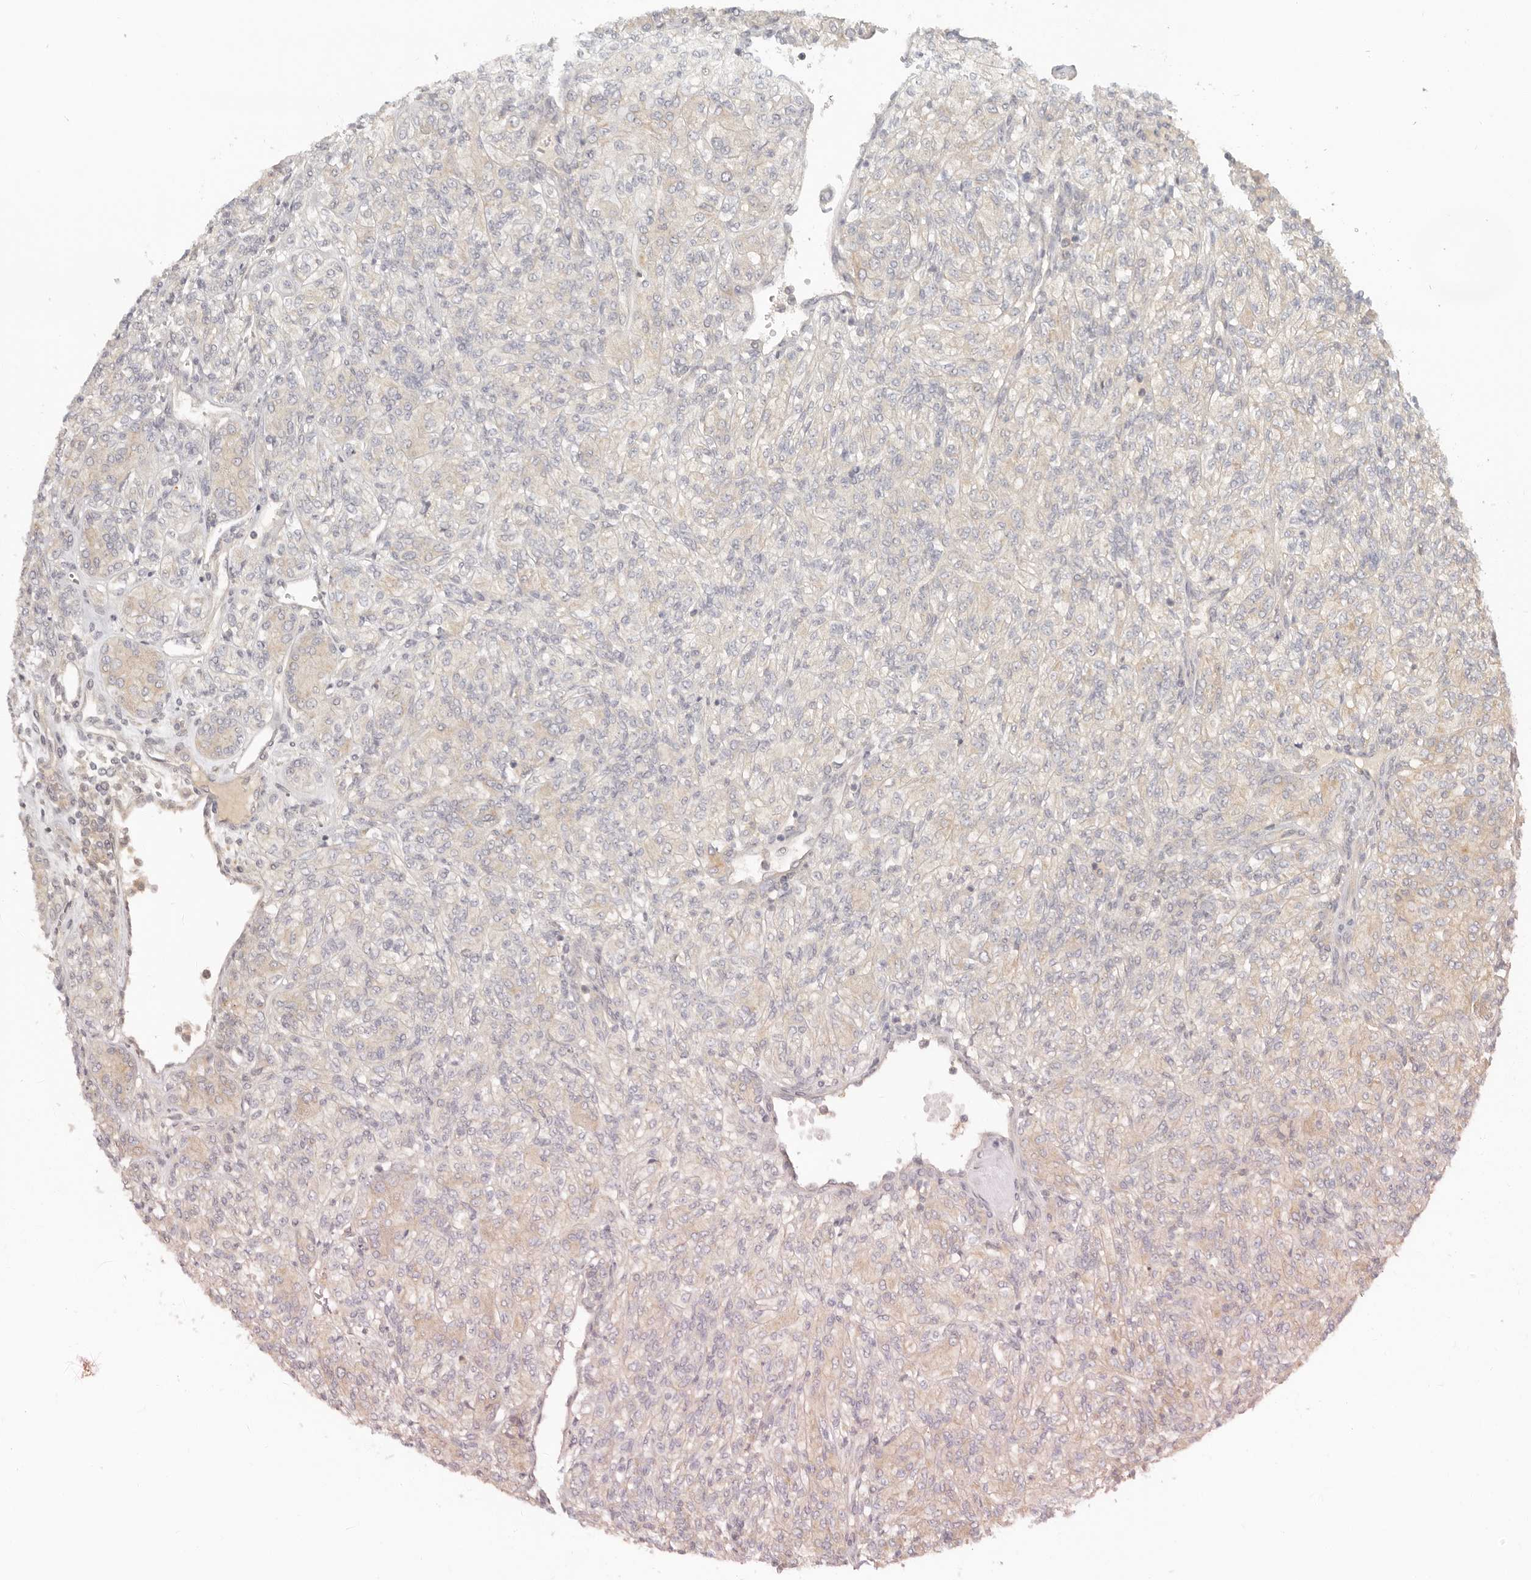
{"staining": {"intensity": "weak", "quantity": "25%-75%", "location": "cytoplasmic/membranous"}, "tissue": "renal cancer", "cell_type": "Tumor cells", "image_type": "cancer", "snomed": [{"axis": "morphology", "description": "Adenocarcinoma, NOS"}, {"axis": "topography", "description": "Kidney"}], "caption": "This image reveals IHC staining of human renal cancer, with low weak cytoplasmic/membranous positivity in approximately 25%-75% of tumor cells.", "gene": "AHDC1", "patient": {"sex": "male", "age": 77}}